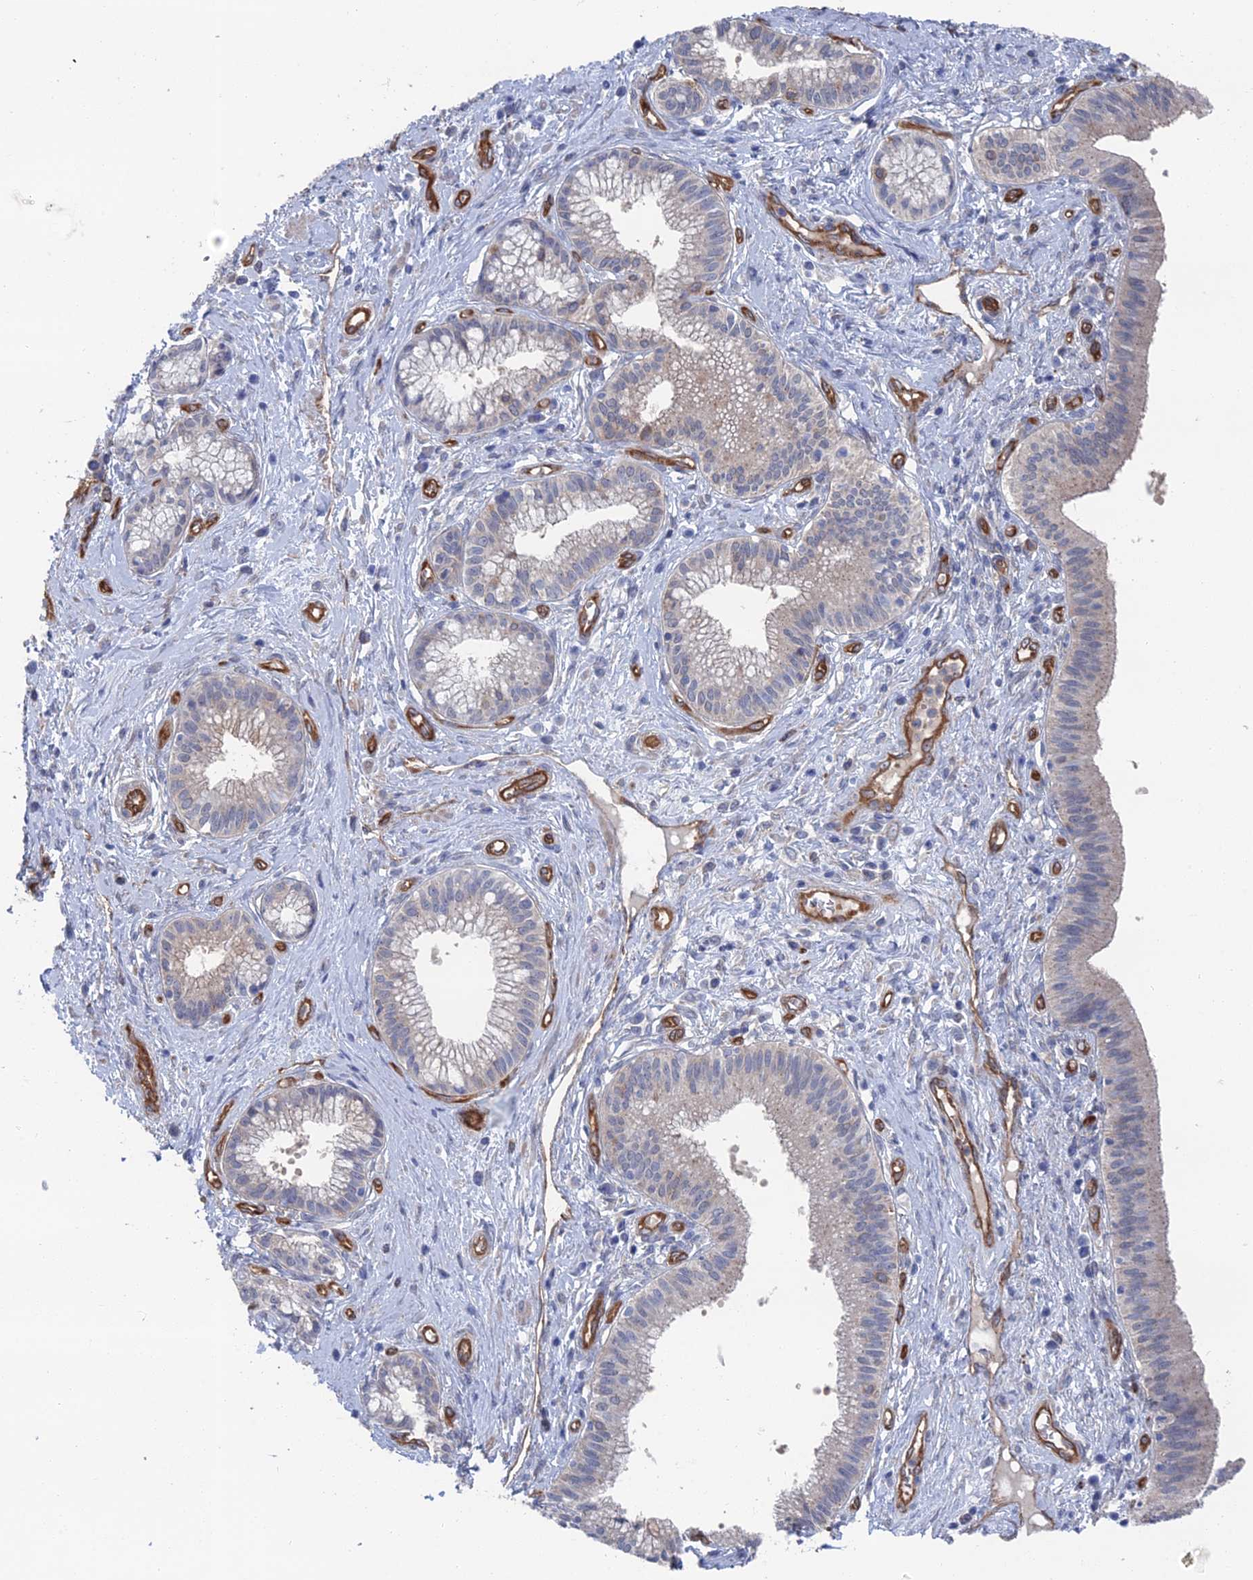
{"staining": {"intensity": "negative", "quantity": "none", "location": "none"}, "tissue": "pancreatic cancer", "cell_type": "Tumor cells", "image_type": "cancer", "snomed": [{"axis": "morphology", "description": "Adenocarcinoma, NOS"}, {"axis": "topography", "description": "Pancreas"}], "caption": "There is no significant expression in tumor cells of adenocarcinoma (pancreatic). (Brightfield microscopy of DAB immunohistochemistry (IHC) at high magnification).", "gene": "ARAP3", "patient": {"sex": "male", "age": 72}}